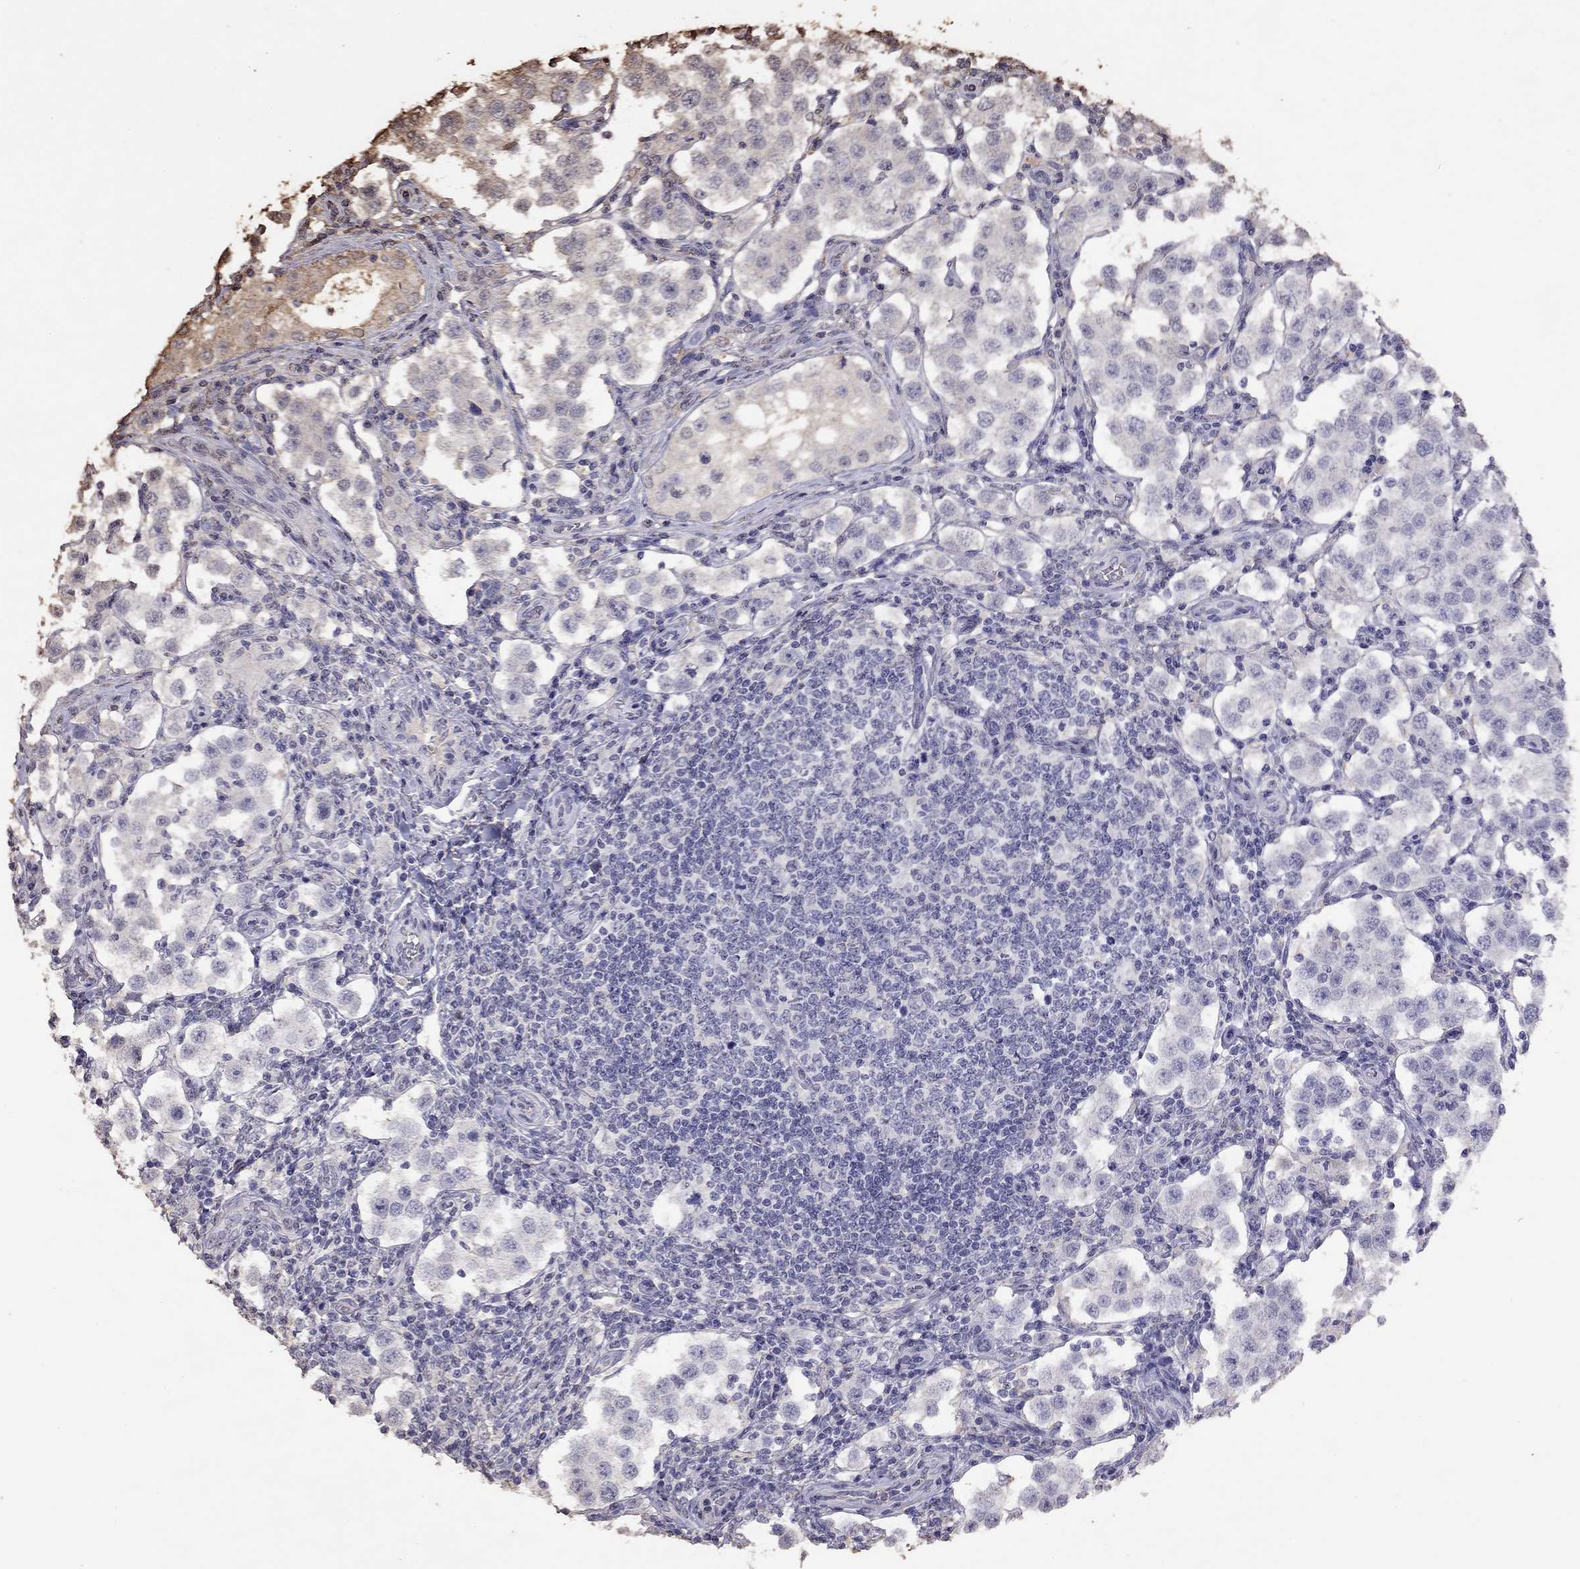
{"staining": {"intensity": "negative", "quantity": "none", "location": "none"}, "tissue": "testis cancer", "cell_type": "Tumor cells", "image_type": "cancer", "snomed": [{"axis": "morphology", "description": "Seminoma, NOS"}, {"axis": "topography", "description": "Testis"}], "caption": "This is an IHC image of human seminoma (testis). There is no expression in tumor cells.", "gene": "SUN3", "patient": {"sex": "male", "age": 37}}